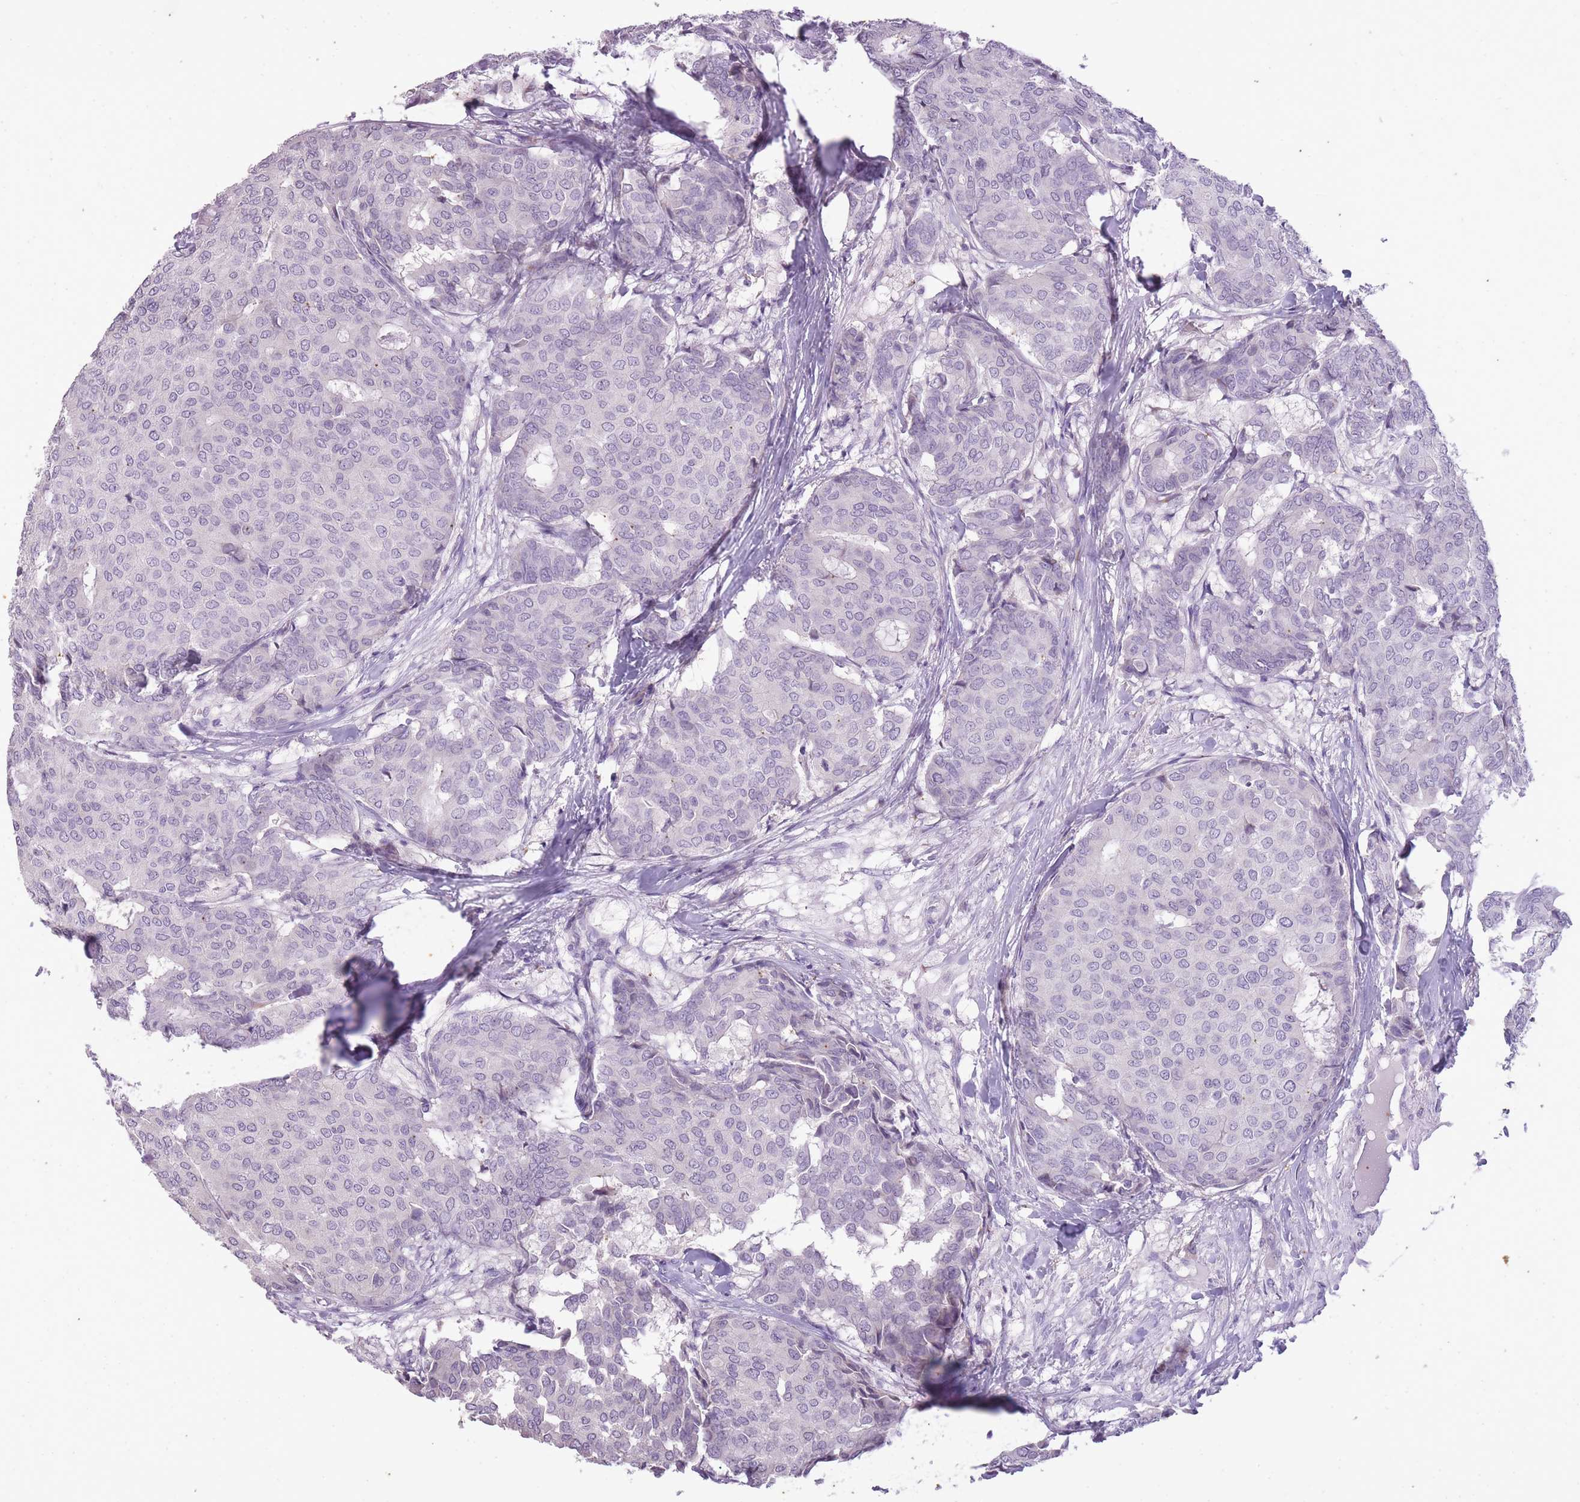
{"staining": {"intensity": "negative", "quantity": "none", "location": "none"}, "tissue": "breast cancer", "cell_type": "Tumor cells", "image_type": "cancer", "snomed": [{"axis": "morphology", "description": "Duct carcinoma"}, {"axis": "topography", "description": "Breast"}], "caption": "Breast intraductal carcinoma stained for a protein using IHC exhibits no positivity tumor cells.", "gene": "CNTNAP3", "patient": {"sex": "female", "age": 75}}